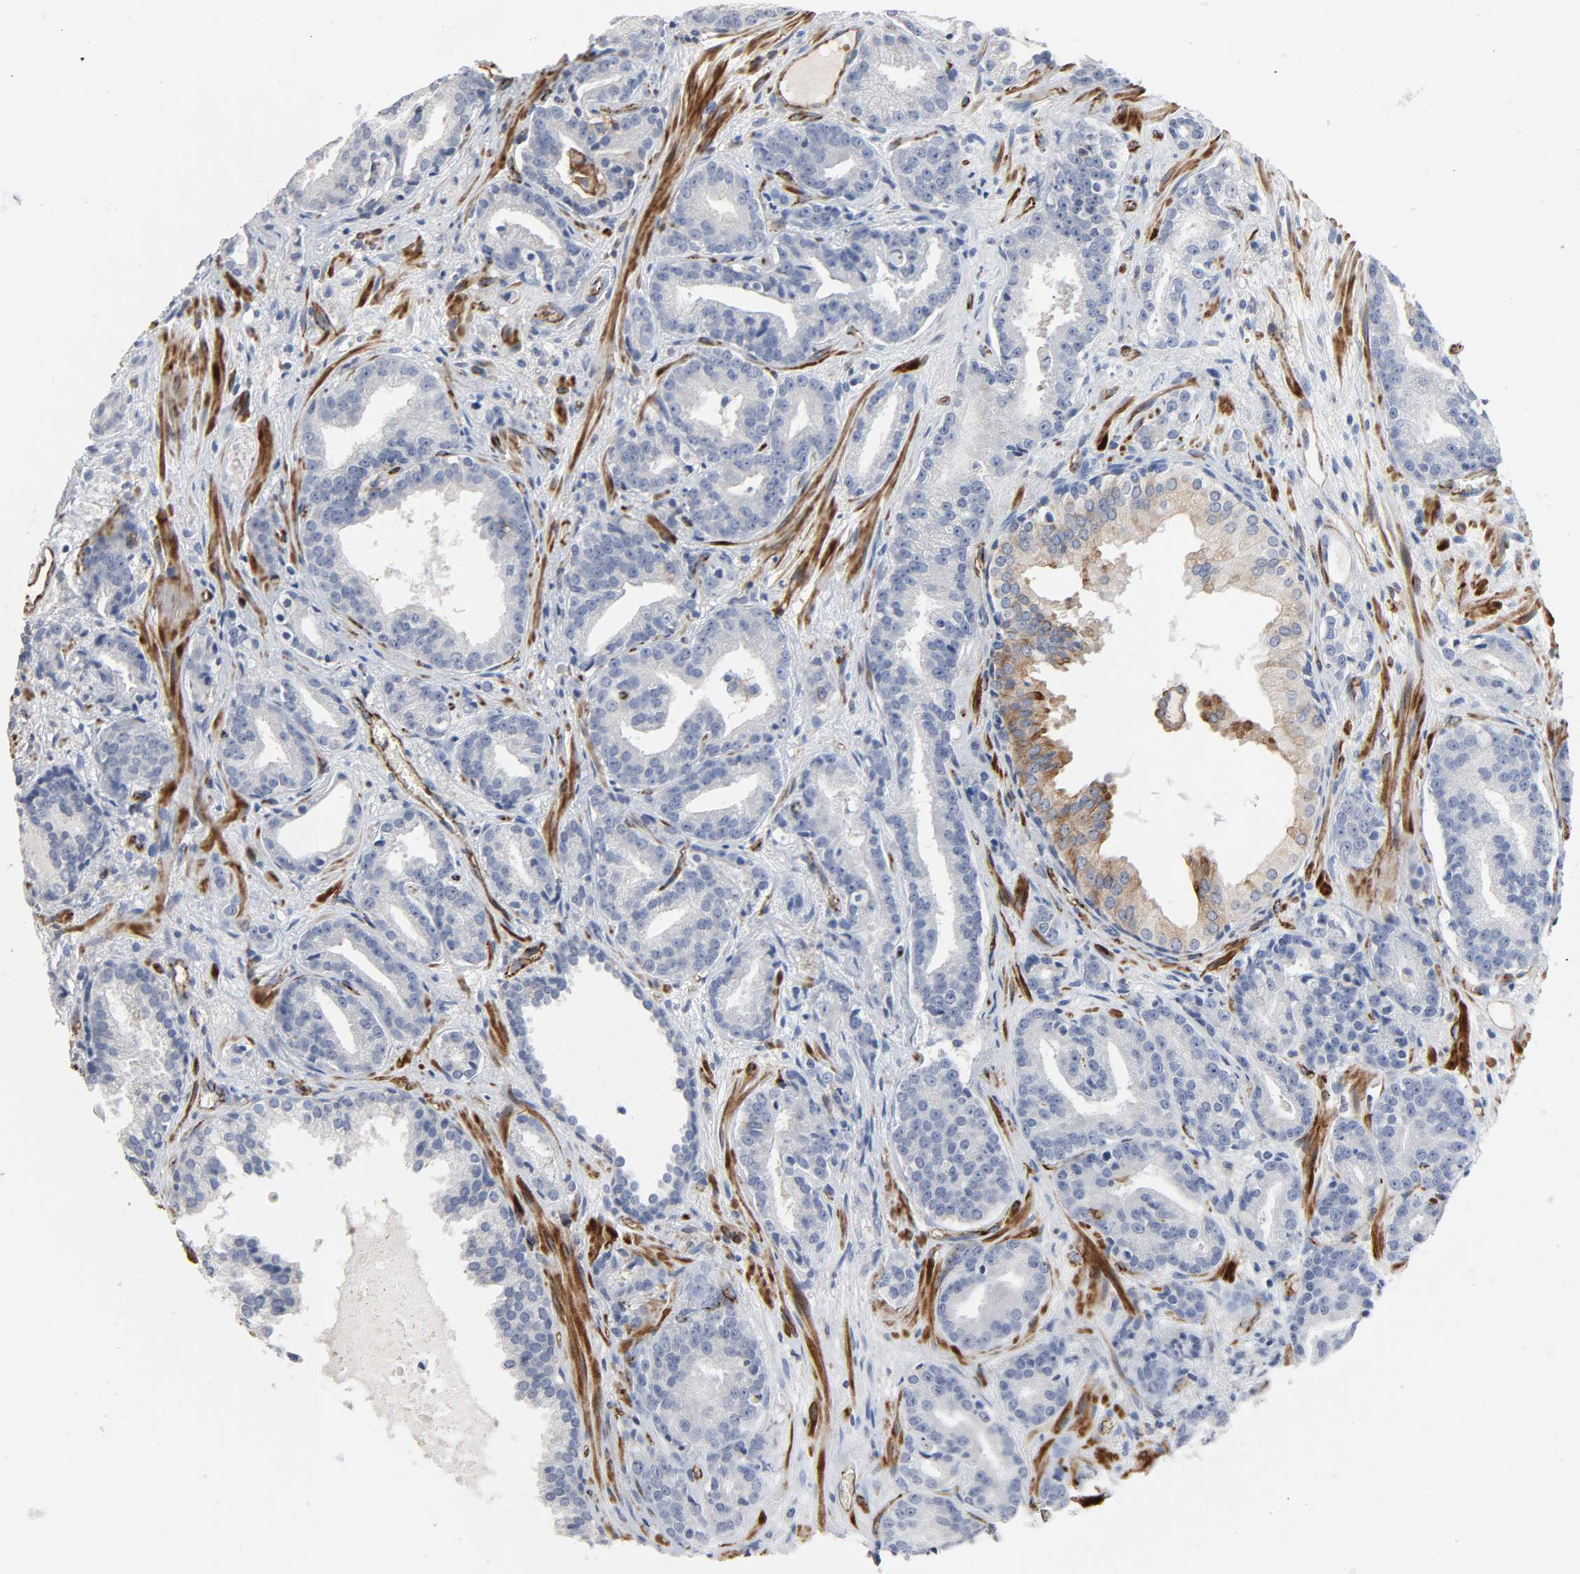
{"staining": {"intensity": "negative", "quantity": "none", "location": "none"}, "tissue": "prostate cancer", "cell_type": "Tumor cells", "image_type": "cancer", "snomed": [{"axis": "morphology", "description": "Adenocarcinoma, Low grade"}, {"axis": "topography", "description": "Prostate"}], "caption": "Human low-grade adenocarcinoma (prostate) stained for a protein using immunohistochemistry (IHC) displays no positivity in tumor cells.", "gene": "PECAM1", "patient": {"sex": "male", "age": 63}}